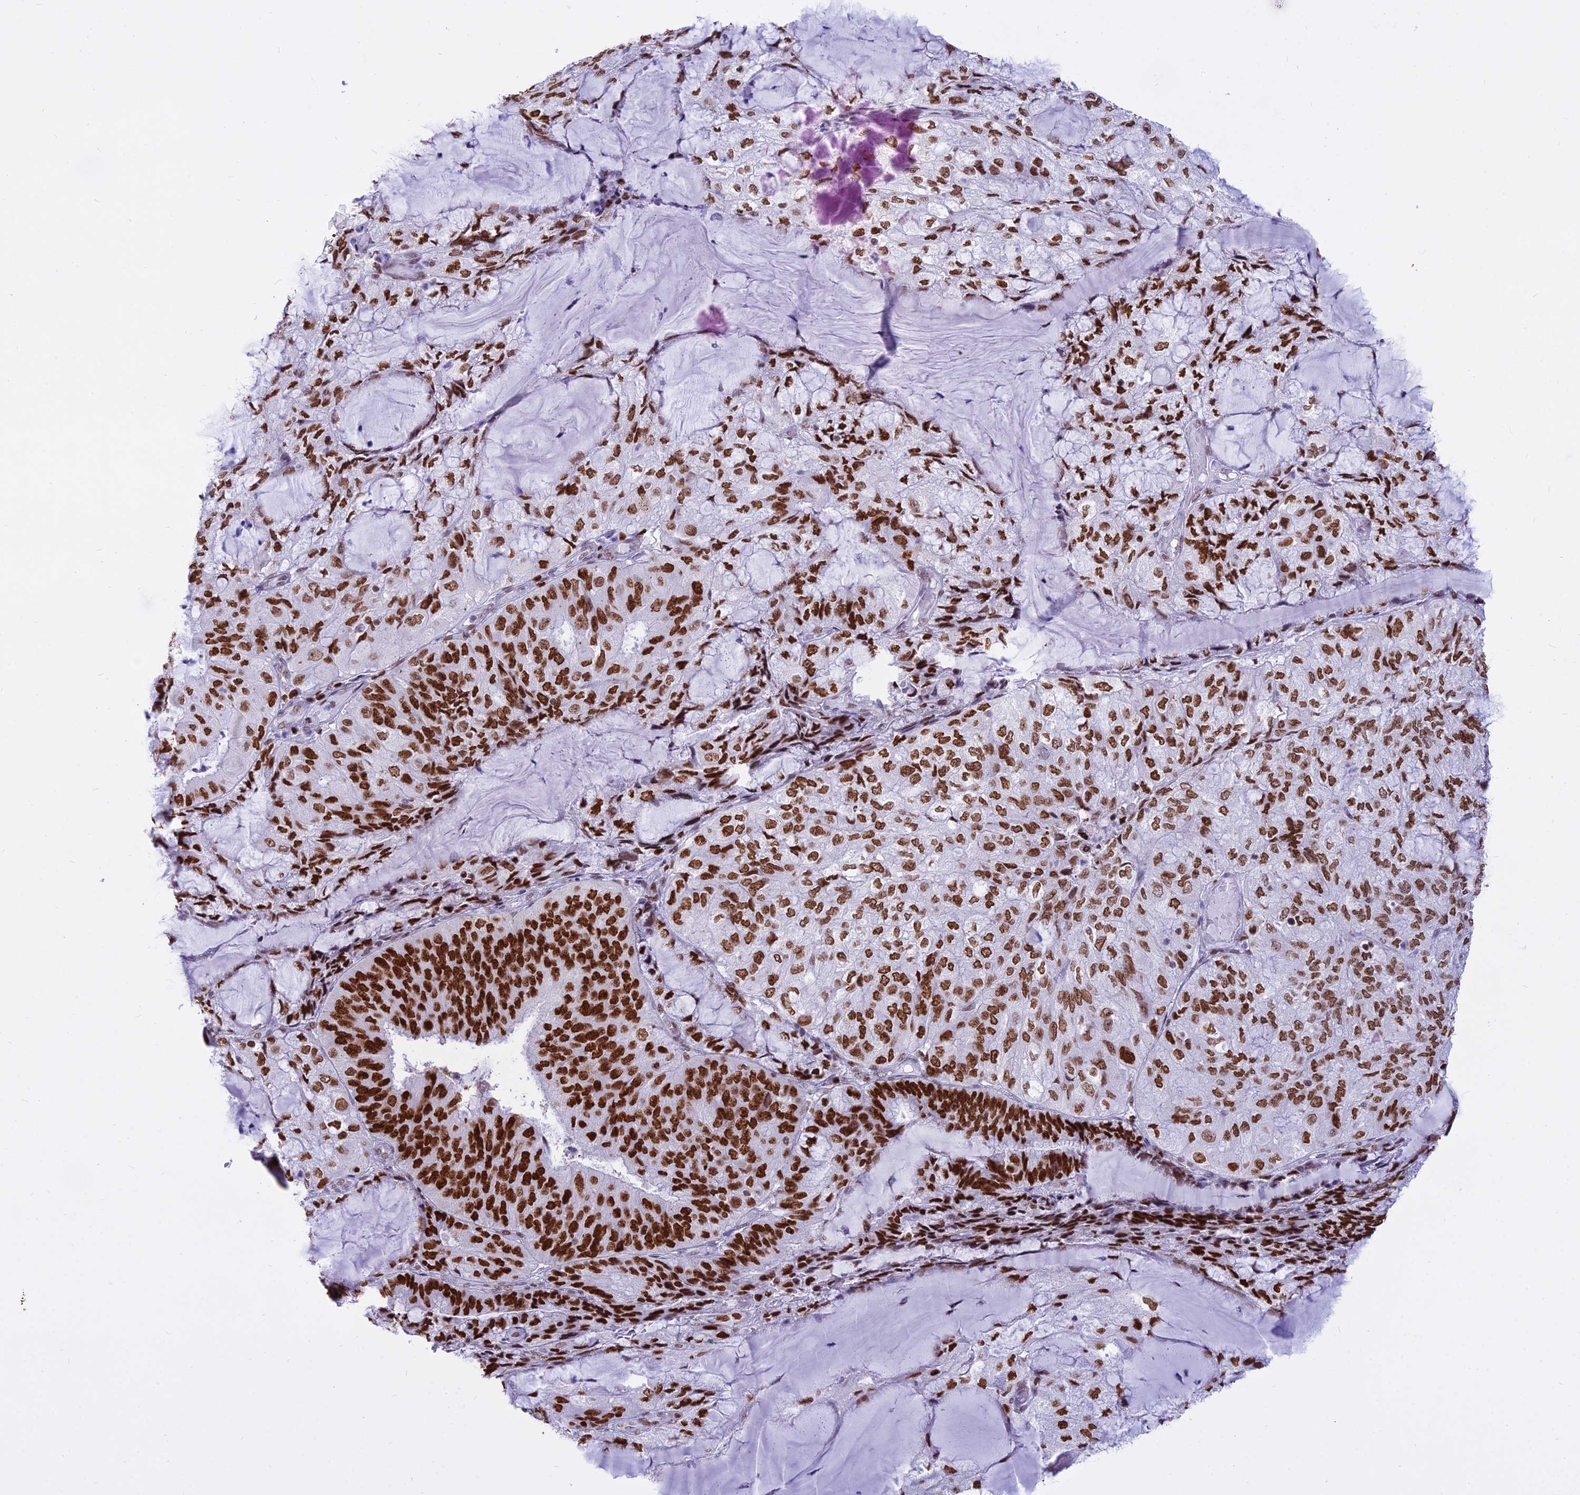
{"staining": {"intensity": "strong", "quantity": ">75%", "location": "nuclear"}, "tissue": "endometrial cancer", "cell_type": "Tumor cells", "image_type": "cancer", "snomed": [{"axis": "morphology", "description": "Adenocarcinoma, NOS"}, {"axis": "topography", "description": "Endometrium"}], "caption": "DAB immunohistochemical staining of human endometrial adenocarcinoma shows strong nuclear protein expression in about >75% of tumor cells.", "gene": "PARP1", "patient": {"sex": "female", "age": 81}}